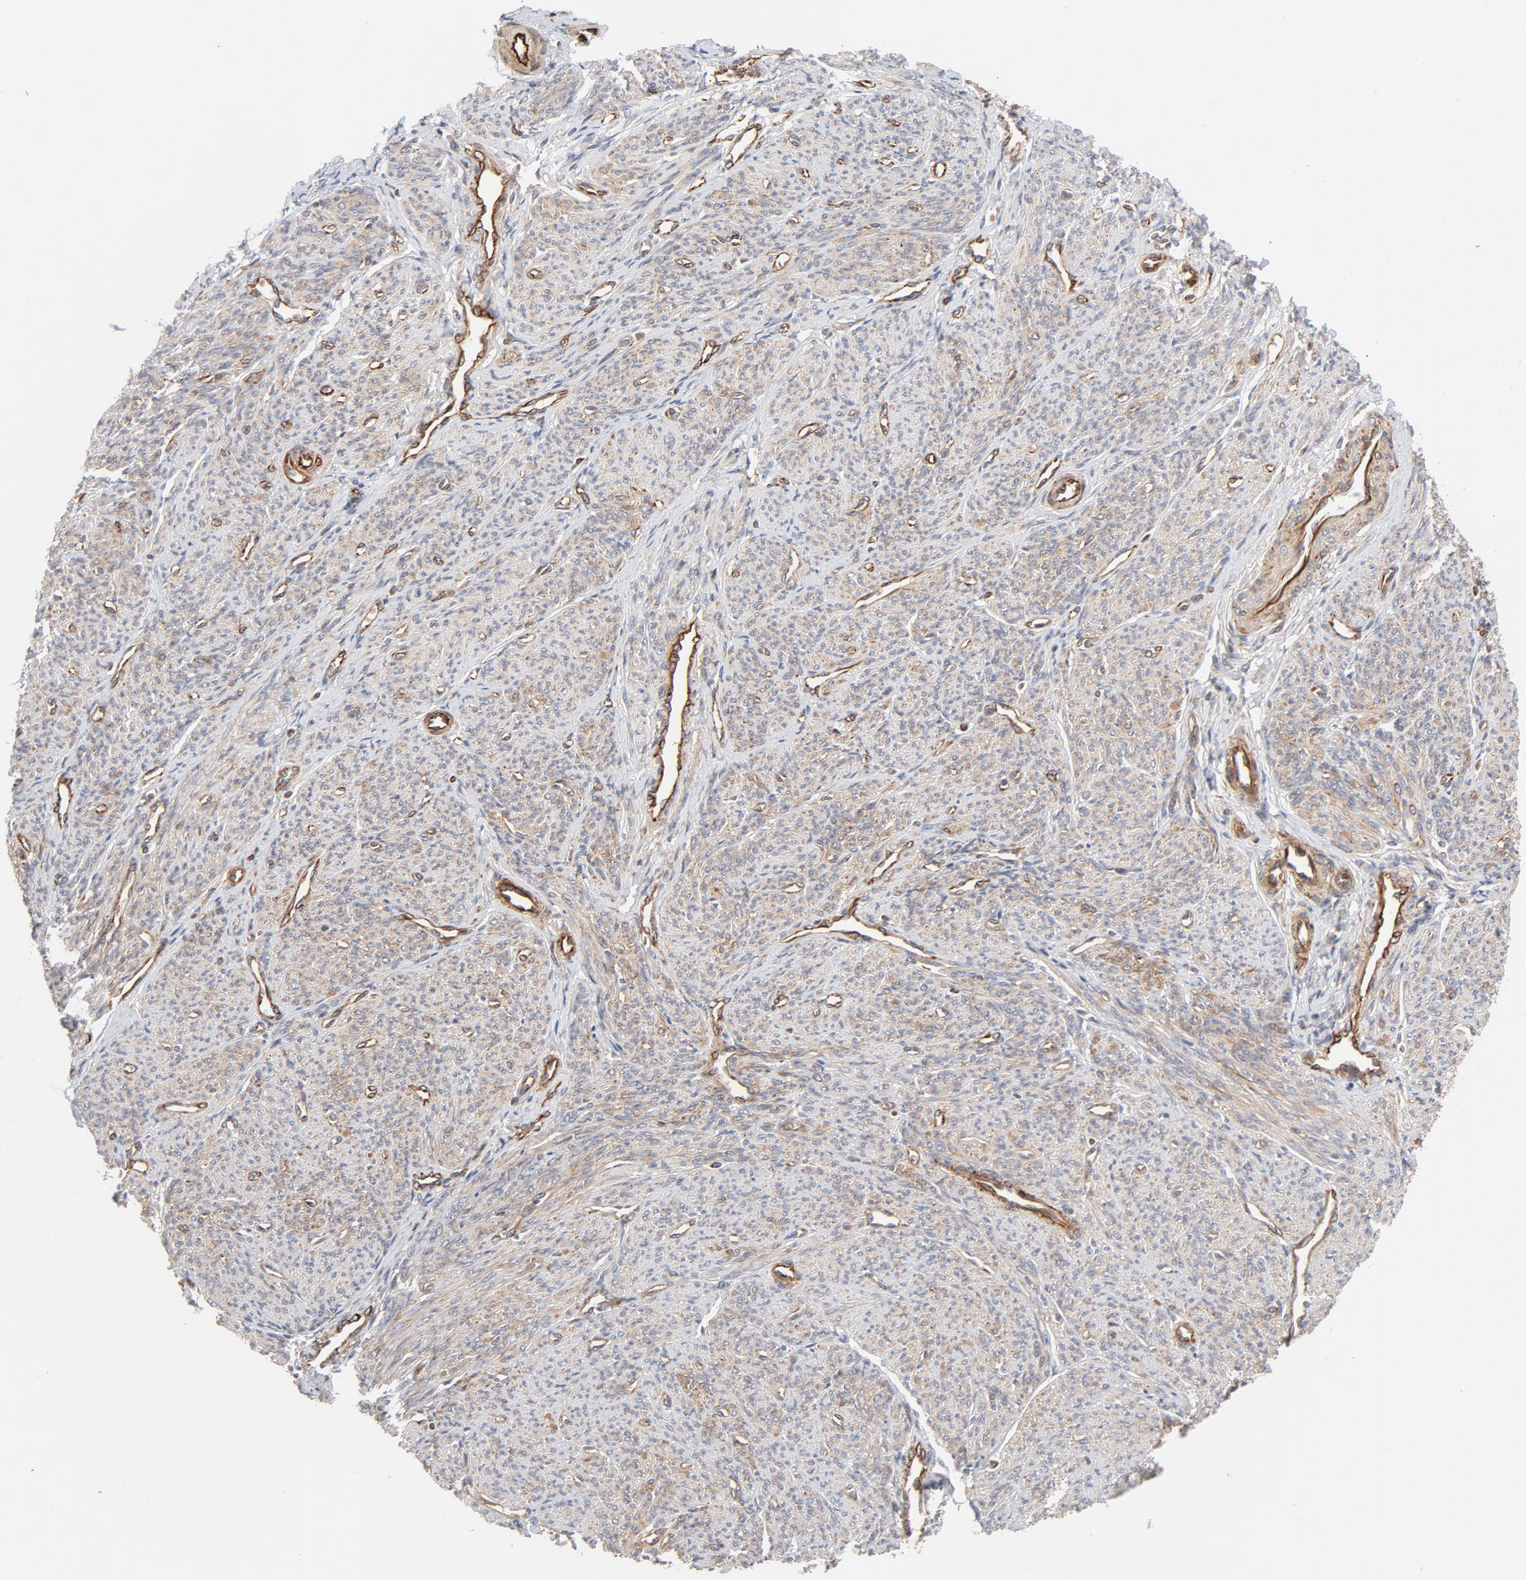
{"staining": {"intensity": "weak", "quantity": ">75%", "location": "cytoplasmic/membranous"}, "tissue": "smooth muscle", "cell_type": "Smooth muscle cells", "image_type": "normal", "snomed": [{"axis": "morphology", "description": "Normal tissue, NOS"}, {"axis": "topography", "description": "Cervix"}, {"axis": "topography", "description": "Endometrium"}], "caption": "Immunohistochemical staining of benign smooth muscle shows low levels of weak cytoplasmic/membranous positivity in about >75% of smooth muscle cells.", "gene": "DNAAF2", "patient": {"sex": "female", "age": 65}}